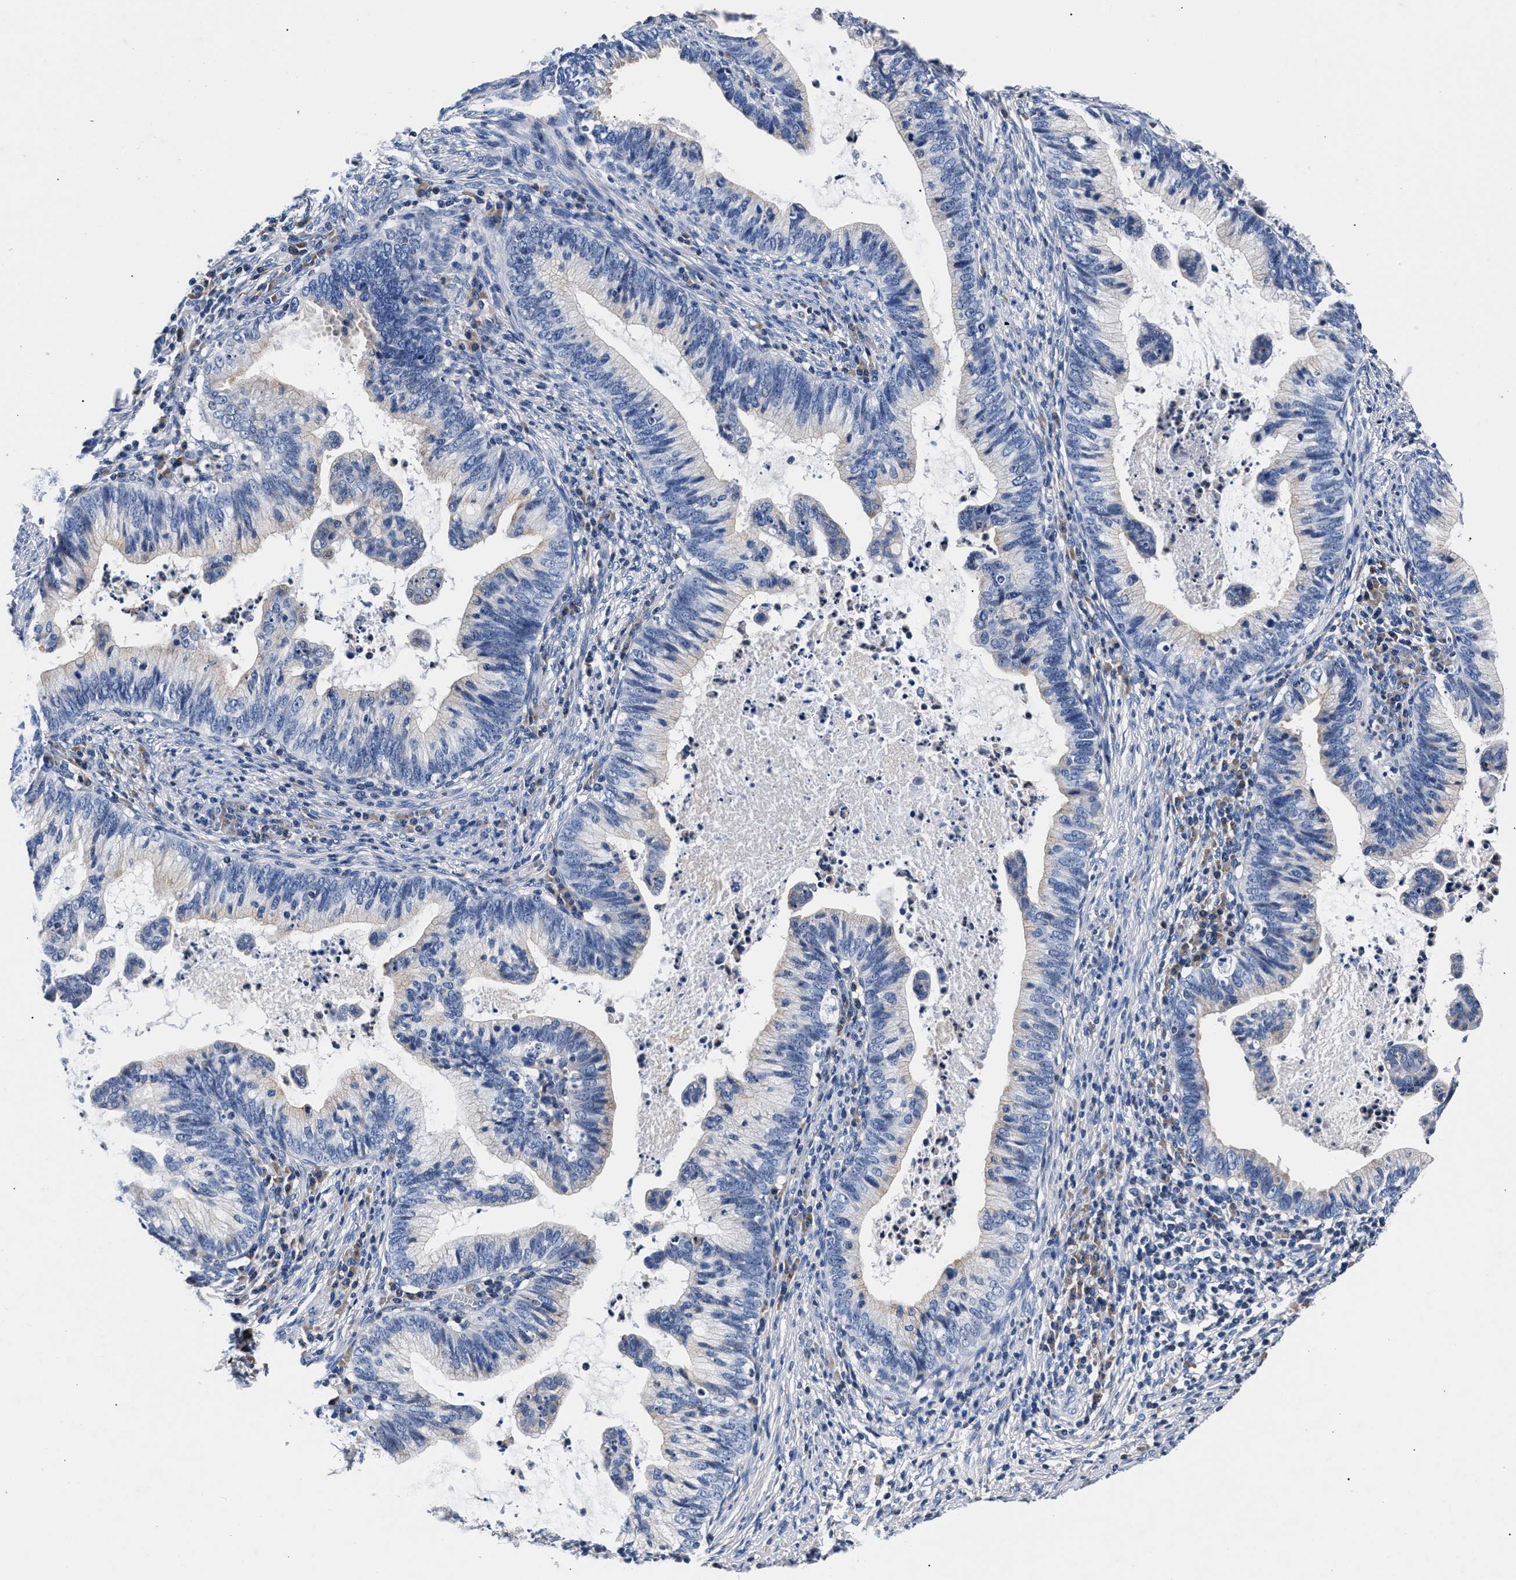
{"staining": {"intensity": "negative", "quantity": "none", "location": "none"}, "tissue": "cervical cancer", "cell_type": "Tumor cells", "image_type": "cancer", "snomed": [{"axis": "morphology", "description": "Adenocarcinoma, NOS"}, {"axis": "topography", "description": "Cervix"}], "caption": "This is an immunohistochemistry photomicrograph of cervical cancer. There is no staining in tumor cells.", "gene": "PHF24", "patient": {"sex": "female", "age": 36}}